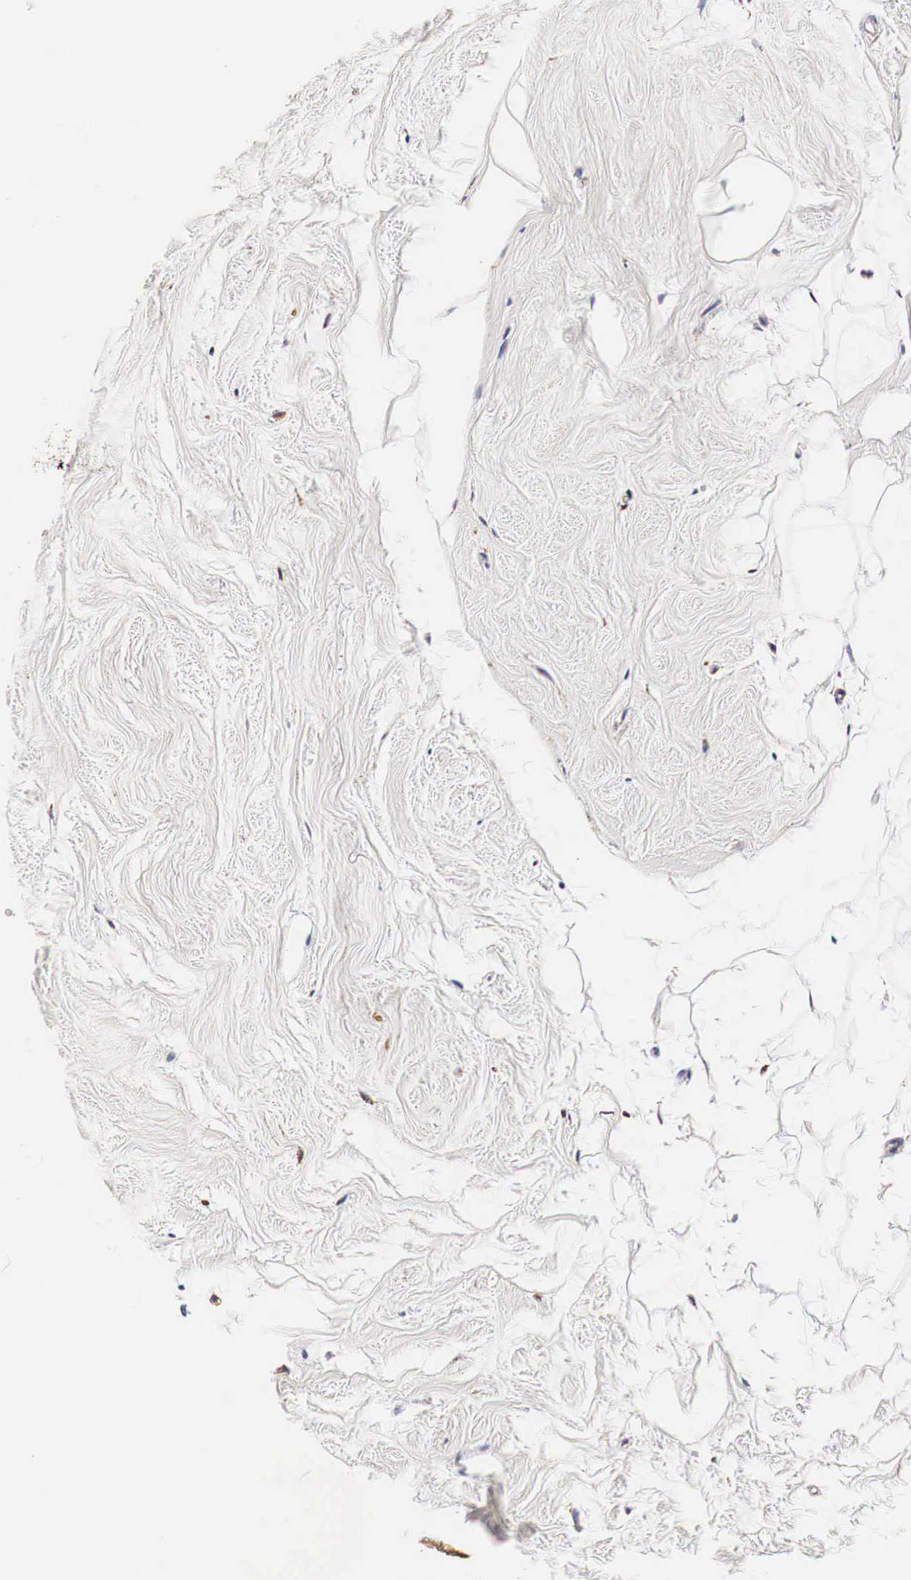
{"staining": {"intensity": "weak", "quantity": "<25%", "location": "cytoplasmic/membranous"}, "tissue": "breast cancer", "cell_type": "Tumor cells", "image_type": "cancer", "snomed": [{"axis": "morphology", "description": "Duct carcinoma"}, {"axis": "topography", "description": "Breast"}], "caption": "A micrograph of intraductal carcinoma (breast) stained for a protein displays no brown staining in tumor cells.", "gene": "CKAP4", "patient": {"sex": "female", "age": 72}}